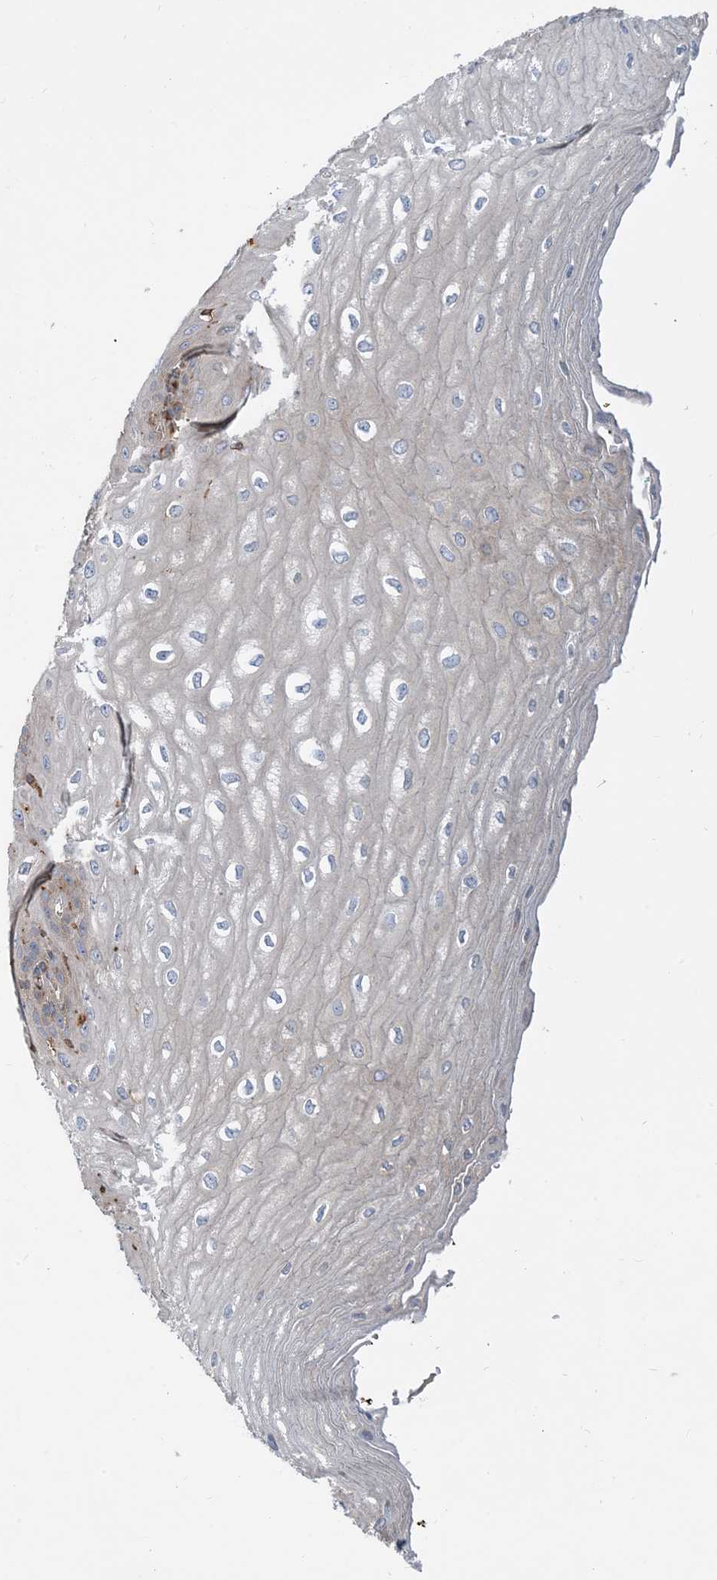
{"staining": {"intensity": "negative", "quantity": "none", "location": "none"}, "tissue": "esophagus", "cell_type": "Squamous epithelial cells", "image_type": "normal", "snomed": [{"axis": "morphology", "description": "Normal tissue, NOS"}, {"axis": "topography", "description": "Esophagus"}], "caption": "Micrograph shows no significant protein expression in squamous epithelial cells of unremarkable esophagus. (Stains: DAB (3,3'-diaminobenzidine) immunohistochemistry (IHC) with hematoxylin counter stain, Microscopy: brightfield microscopy at high magnification).", "gene": "SFMBT2", "patient": {"sex": "male", "age": 60}}